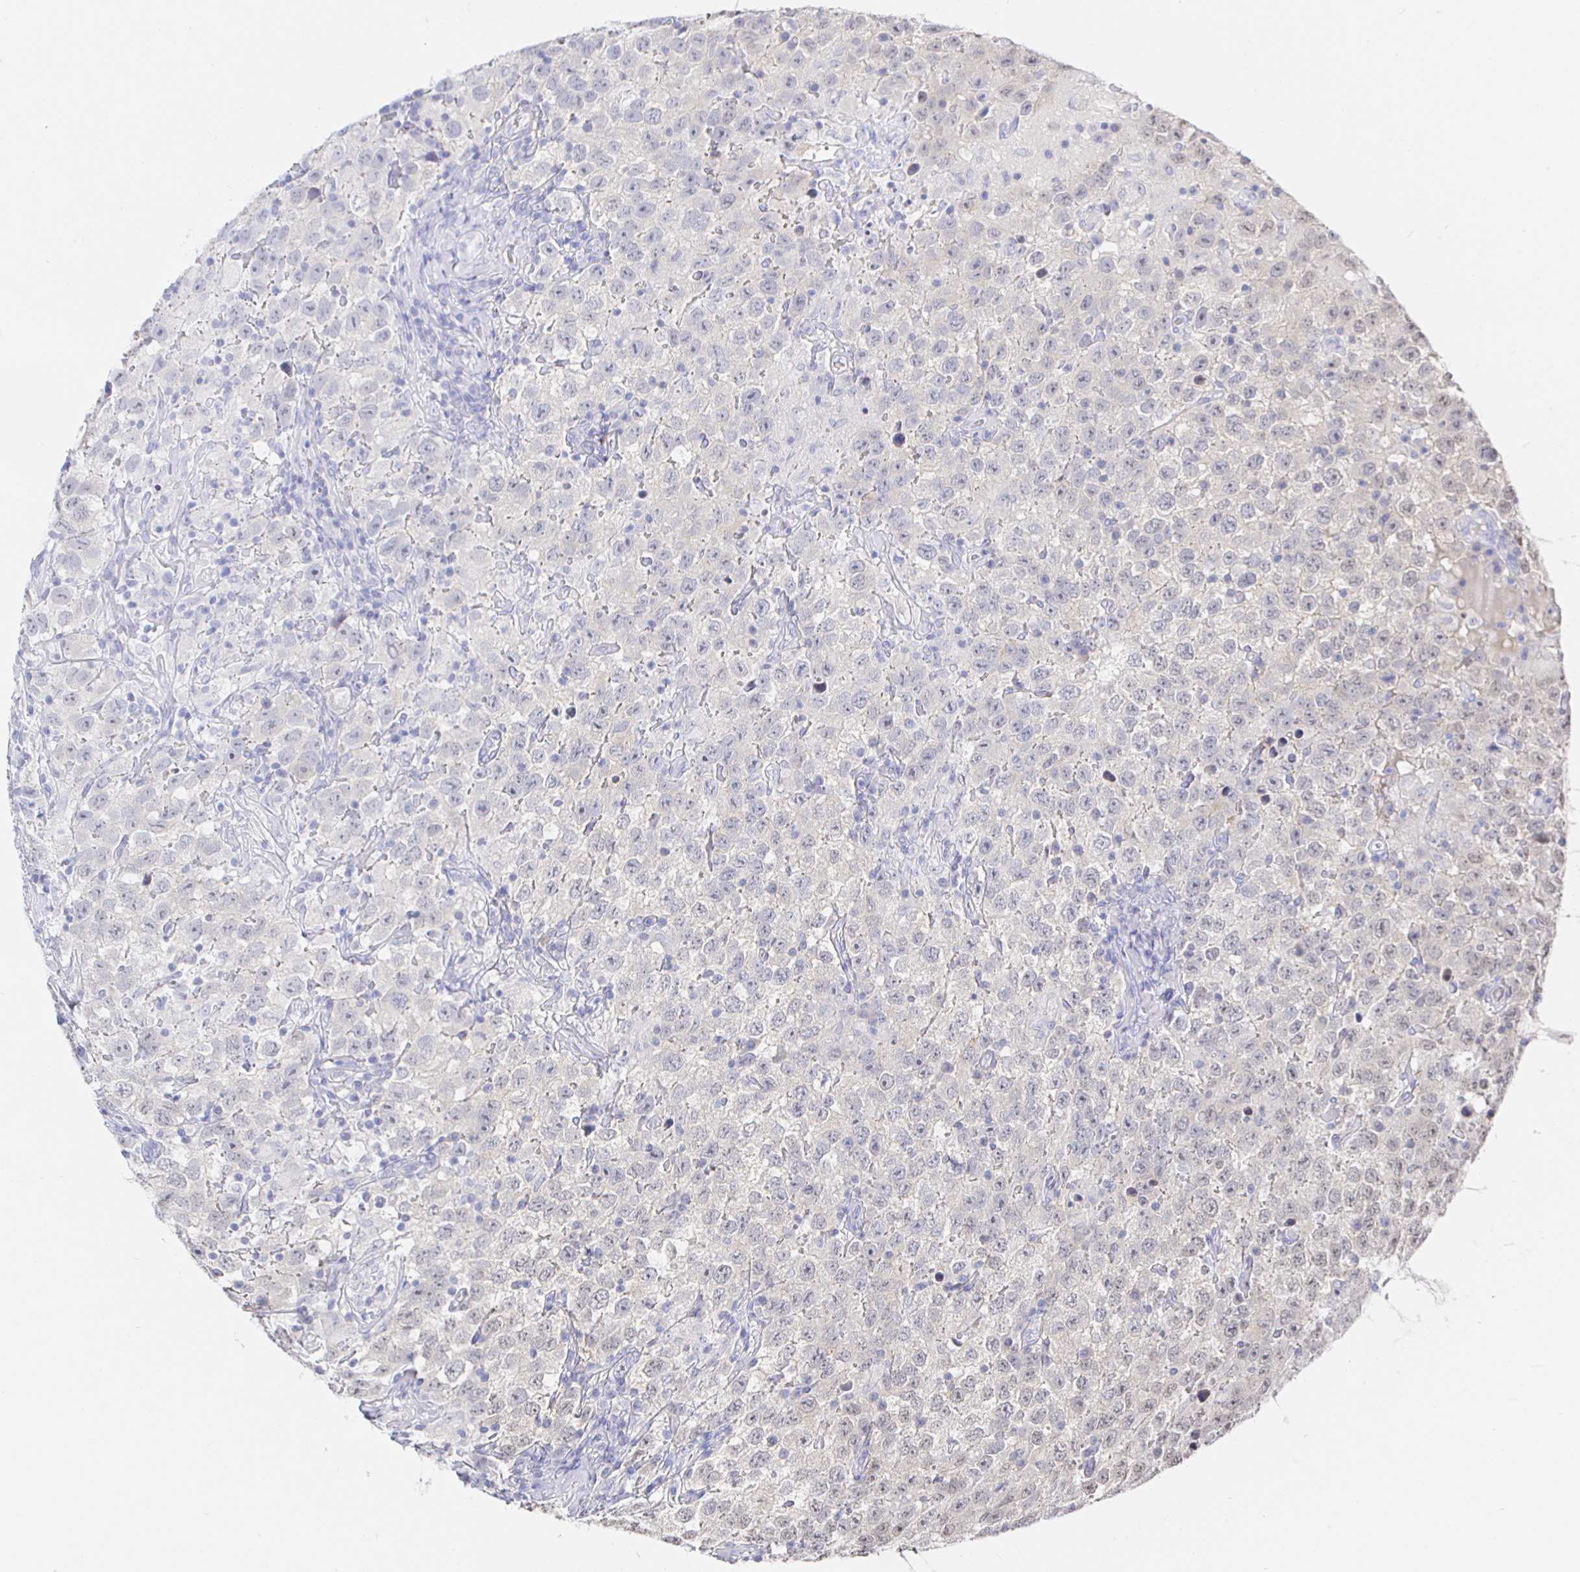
{"staining": {"intensity": "negative", "quantity": "none", "location": "none"}, "tissue": "testis cancer", "cell_type": "Tumor cells", "image_type": "cancer", "snomed": [{"axis": "morphology", "description": "Seminoma, NOS"}, {"axis": "topography", "description": "Testis"}], "caption": "Immunohistochemistry (IHC) photomicrograph of seminoma (testis) stained for a protein (brown), which shows no staining in tumor cells.", "gene": "LRRC23", "patient": {"sex": "male", "age": 41}}